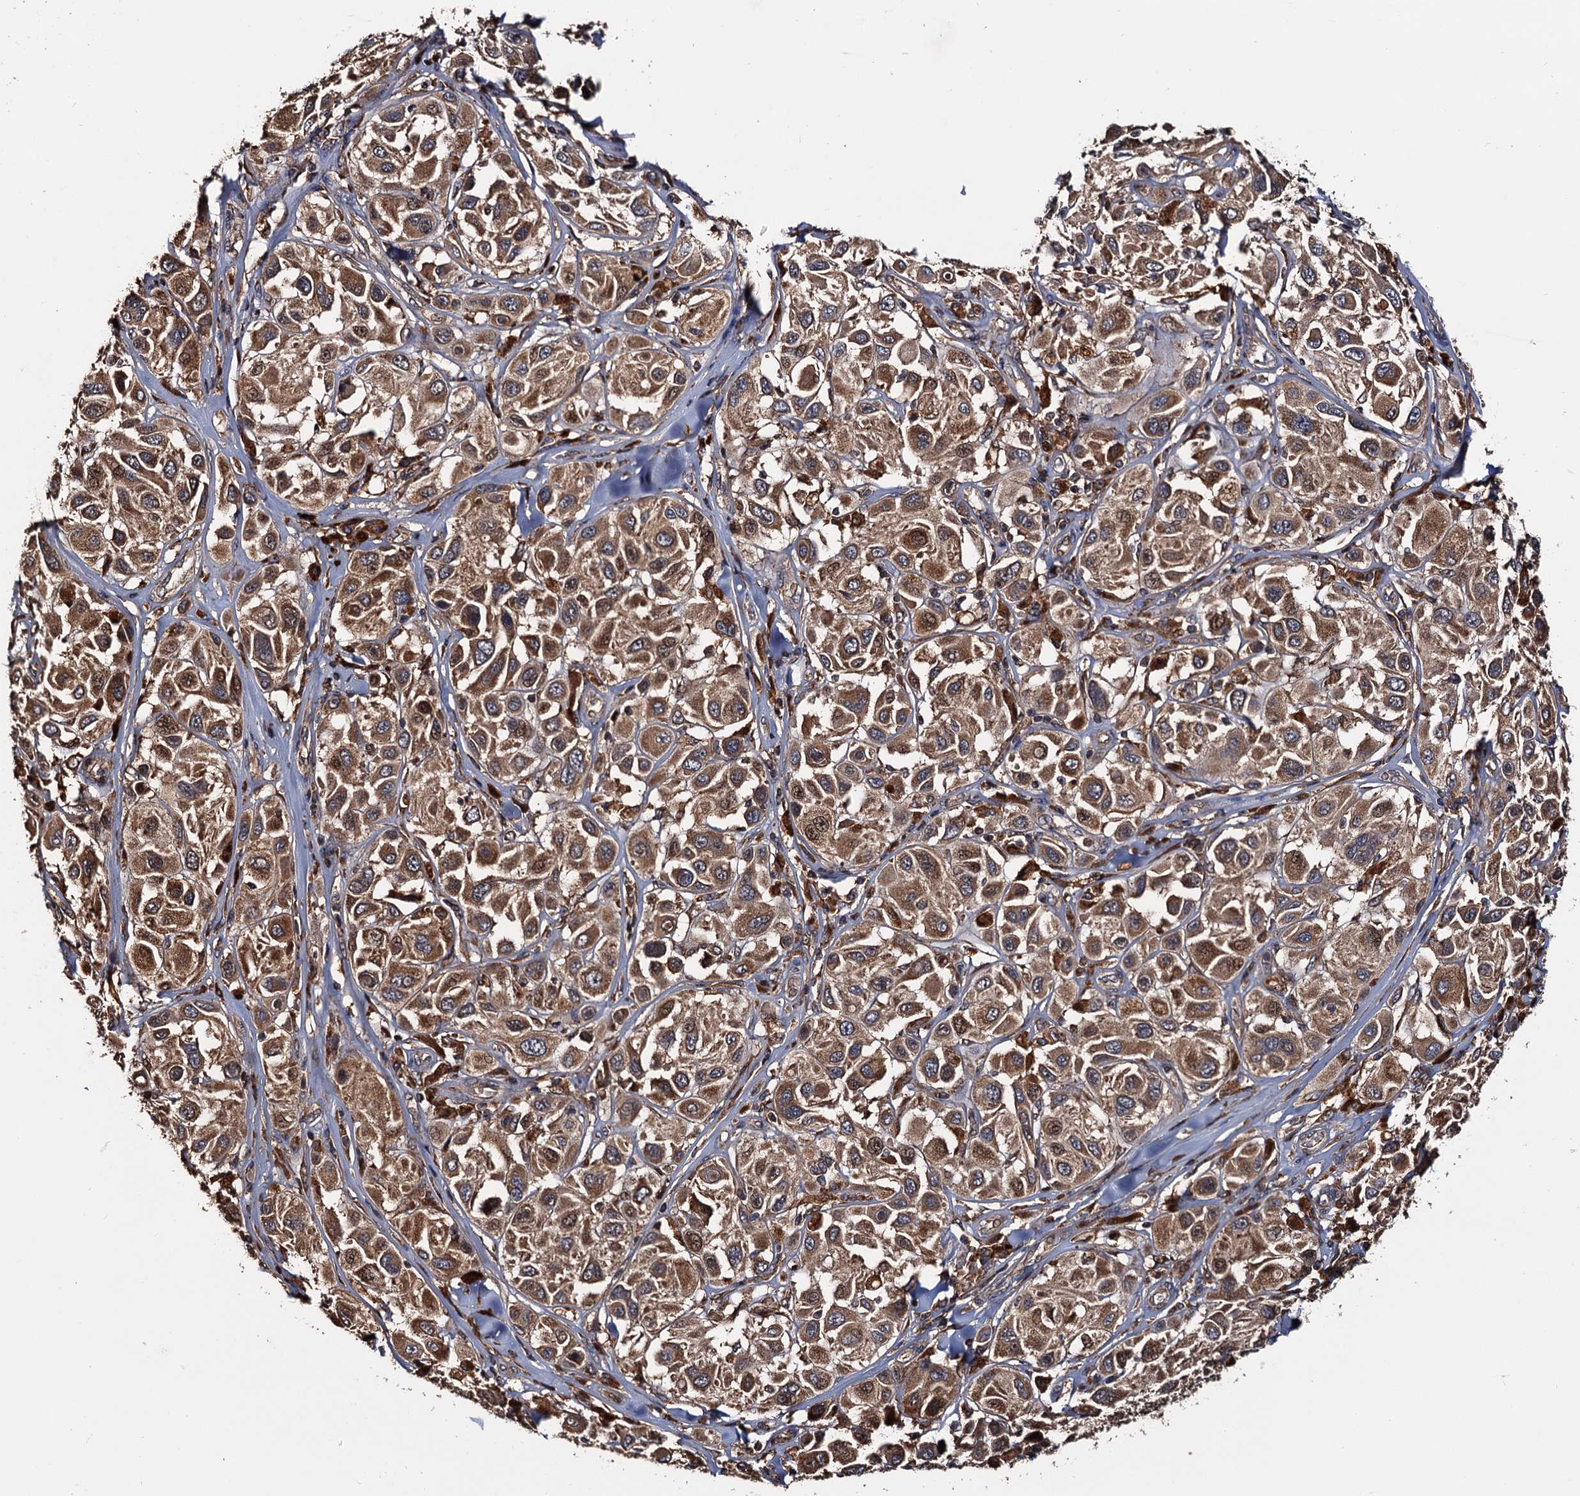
{"staining": {"intensity": "moderate", "quantity": ">75%", "location": "cytoplasmic/membranous"}, "tissue": "melanoma", "cell_type": "Tumor cells", "image_type": "cancer", "snomed": [{"axis": "morphology", "description": "Malignant melanoma, Metastatic site"}, {"axis": "topography", "description": "Skin"}], "caption": "DAB immunohistochemical staining of melanoma reveals moderate cytoplasmic/membranous protein positivity in about >75% of tumor cells. The staining was performed using DAB to visualize the protein expression in brown, while the nuclei were stained in blue with hematoxylin (Magnification: 20x).", "gene": "RGS11", "patient": {"sex": "male", "age": 41}}